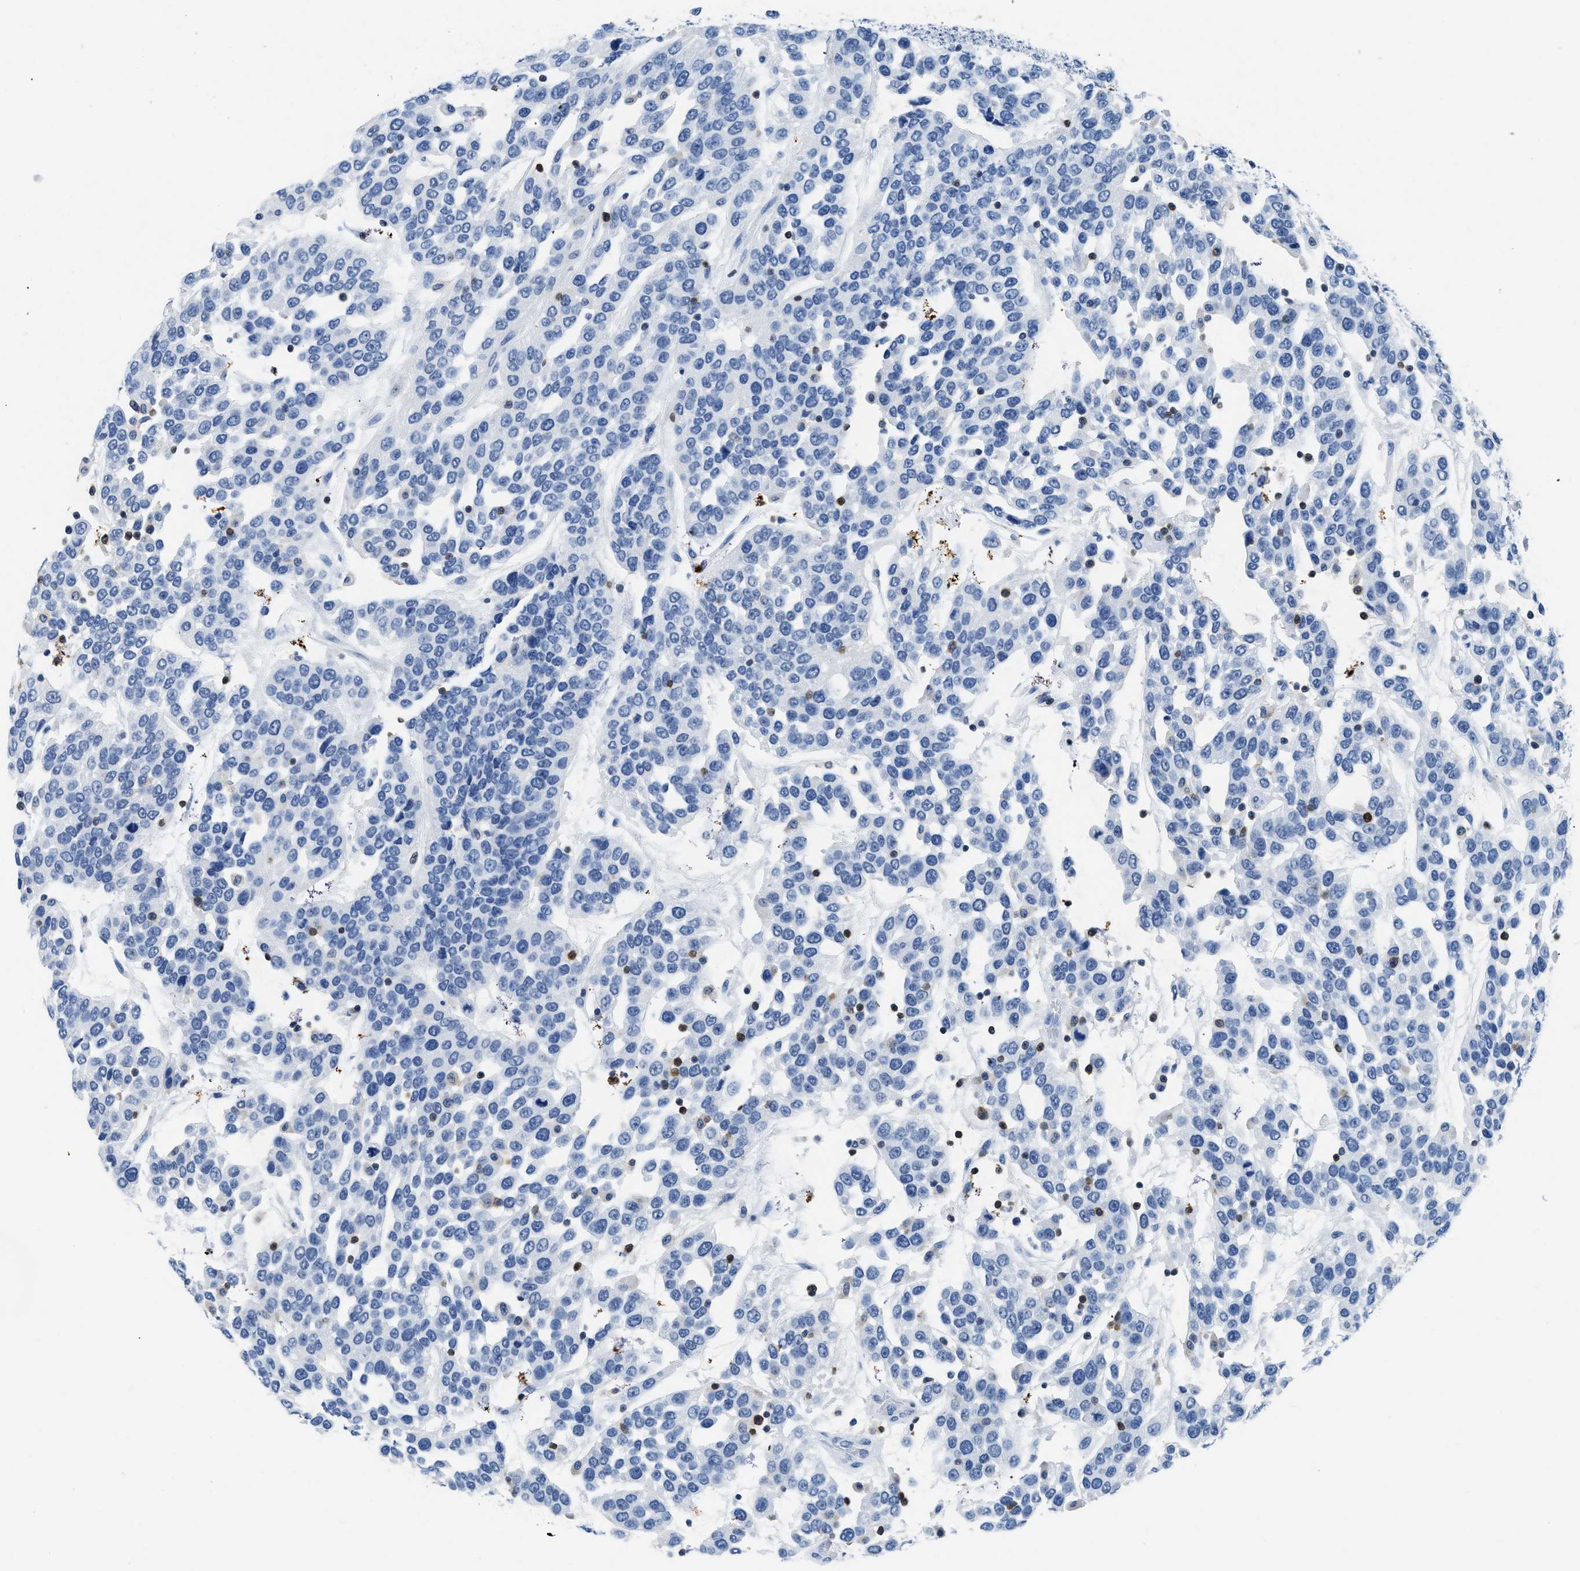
{"staining": {"intensity": "negative", "quantity": "none", "location": "none"}, "tissue": "urothelial cancer", "cell_type": "Tumor cells", "image_type": "cancer", "snomed": [{"axis": "morphology", "description": "Urothelial carcinoma, High grade"}, {"axis": "topography", "description": "Urinary bladder"}], "caption": "Urothelial cancer was stained to show a protein in brown. There is no significant expression in tumor cells.", "gene": "NFATC2", "patient": {"sex": "female", "age": 80}}